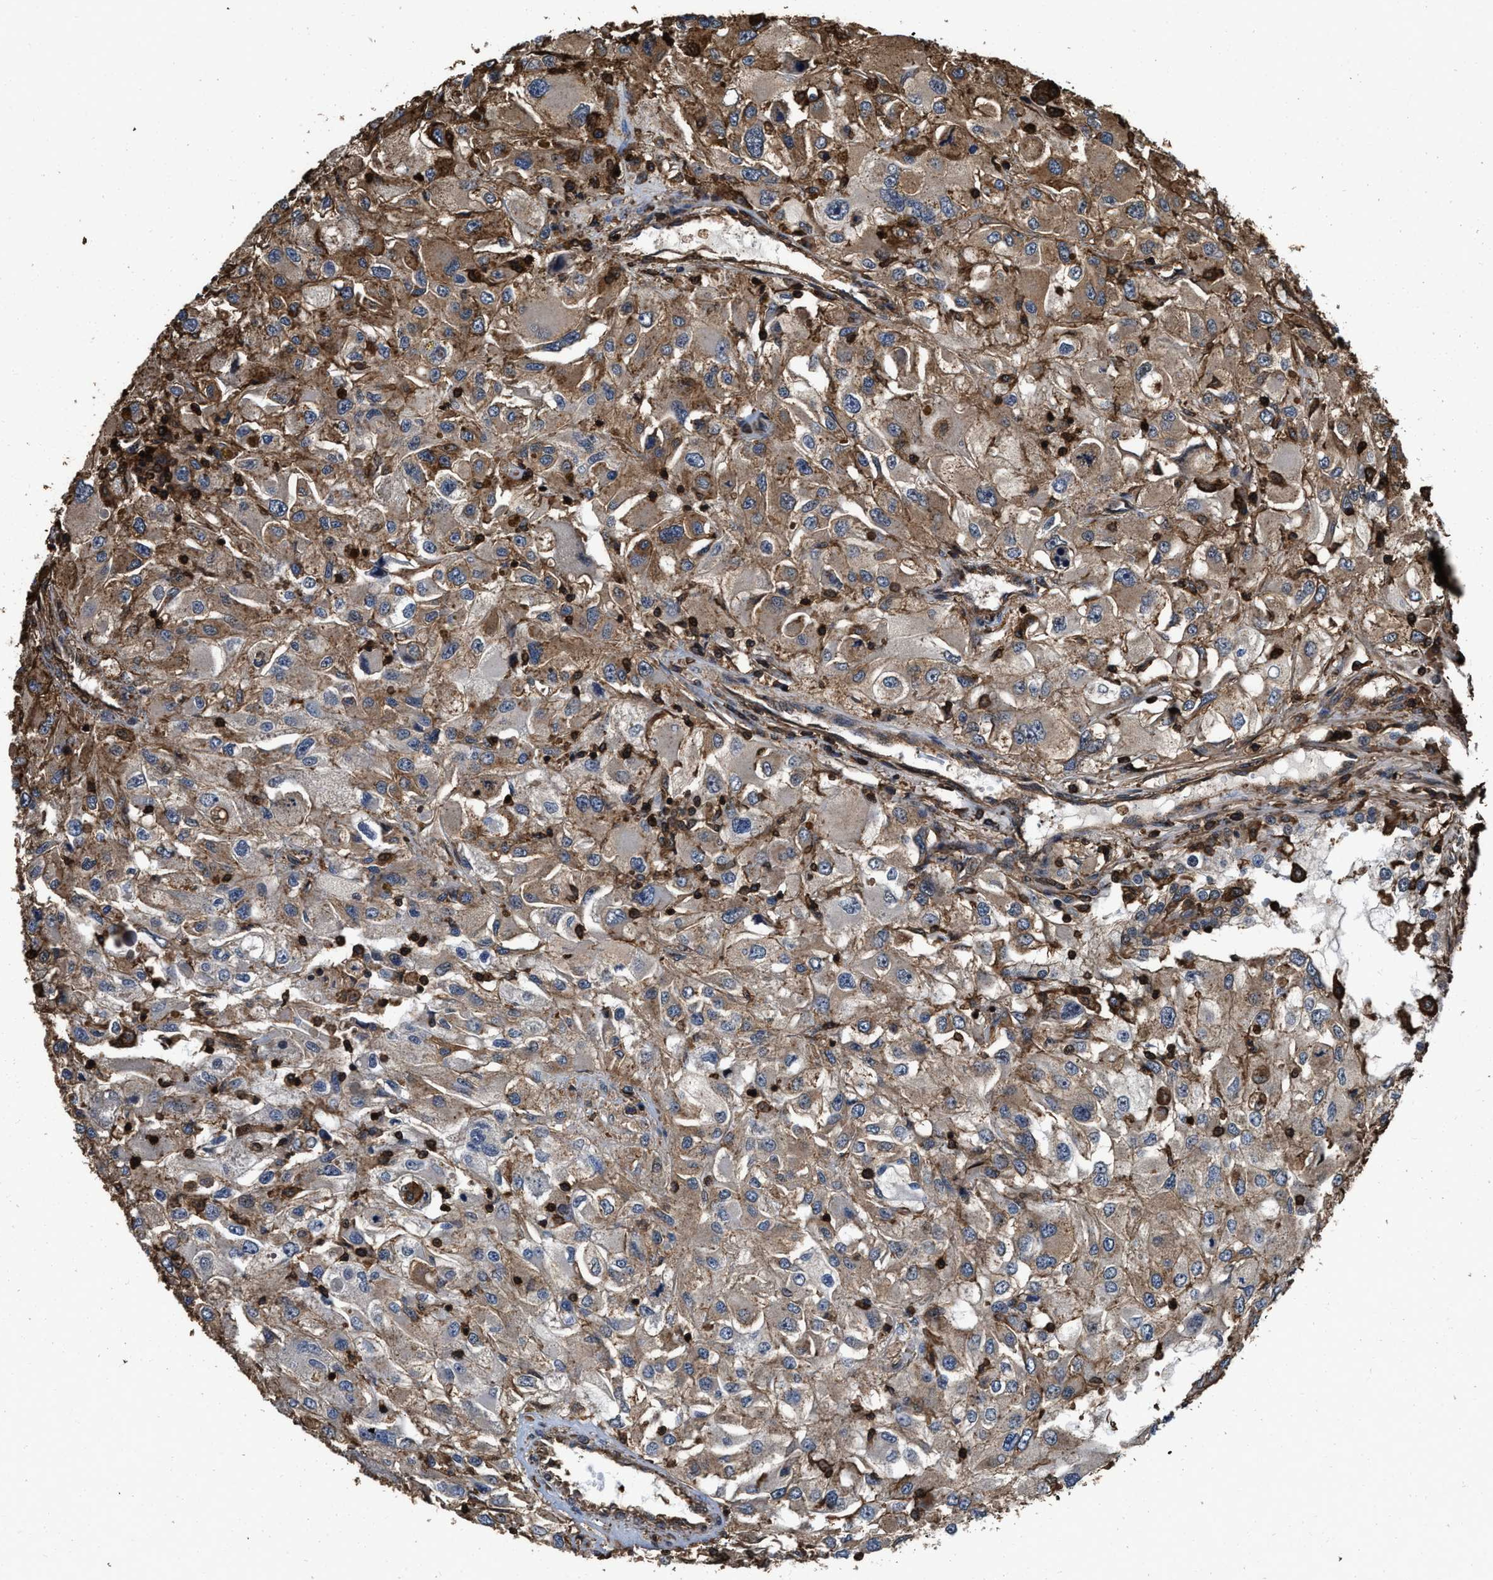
{"staining": {"intensity": "moderate", "quantity": ">75%", "location": "cytoplasmic/membranous"}, "tissue": "renal cancer", "cell_type": "Tumor cells", "image_type": "cancer", "snomed": [{"axis": "morphology", "description": "Adenocarcinoma, NOS"}, {"axis": "topography", "description": "Kidney"}], "caption": "Immunohistochemical staining of renal adenocarcinoma demonstrates moderate cytoplasmic/membranous protein expression in approximately >75% of tumor cells.", "gene": "KBTBD2", "patient": {"sex": "female", "age": 52}}